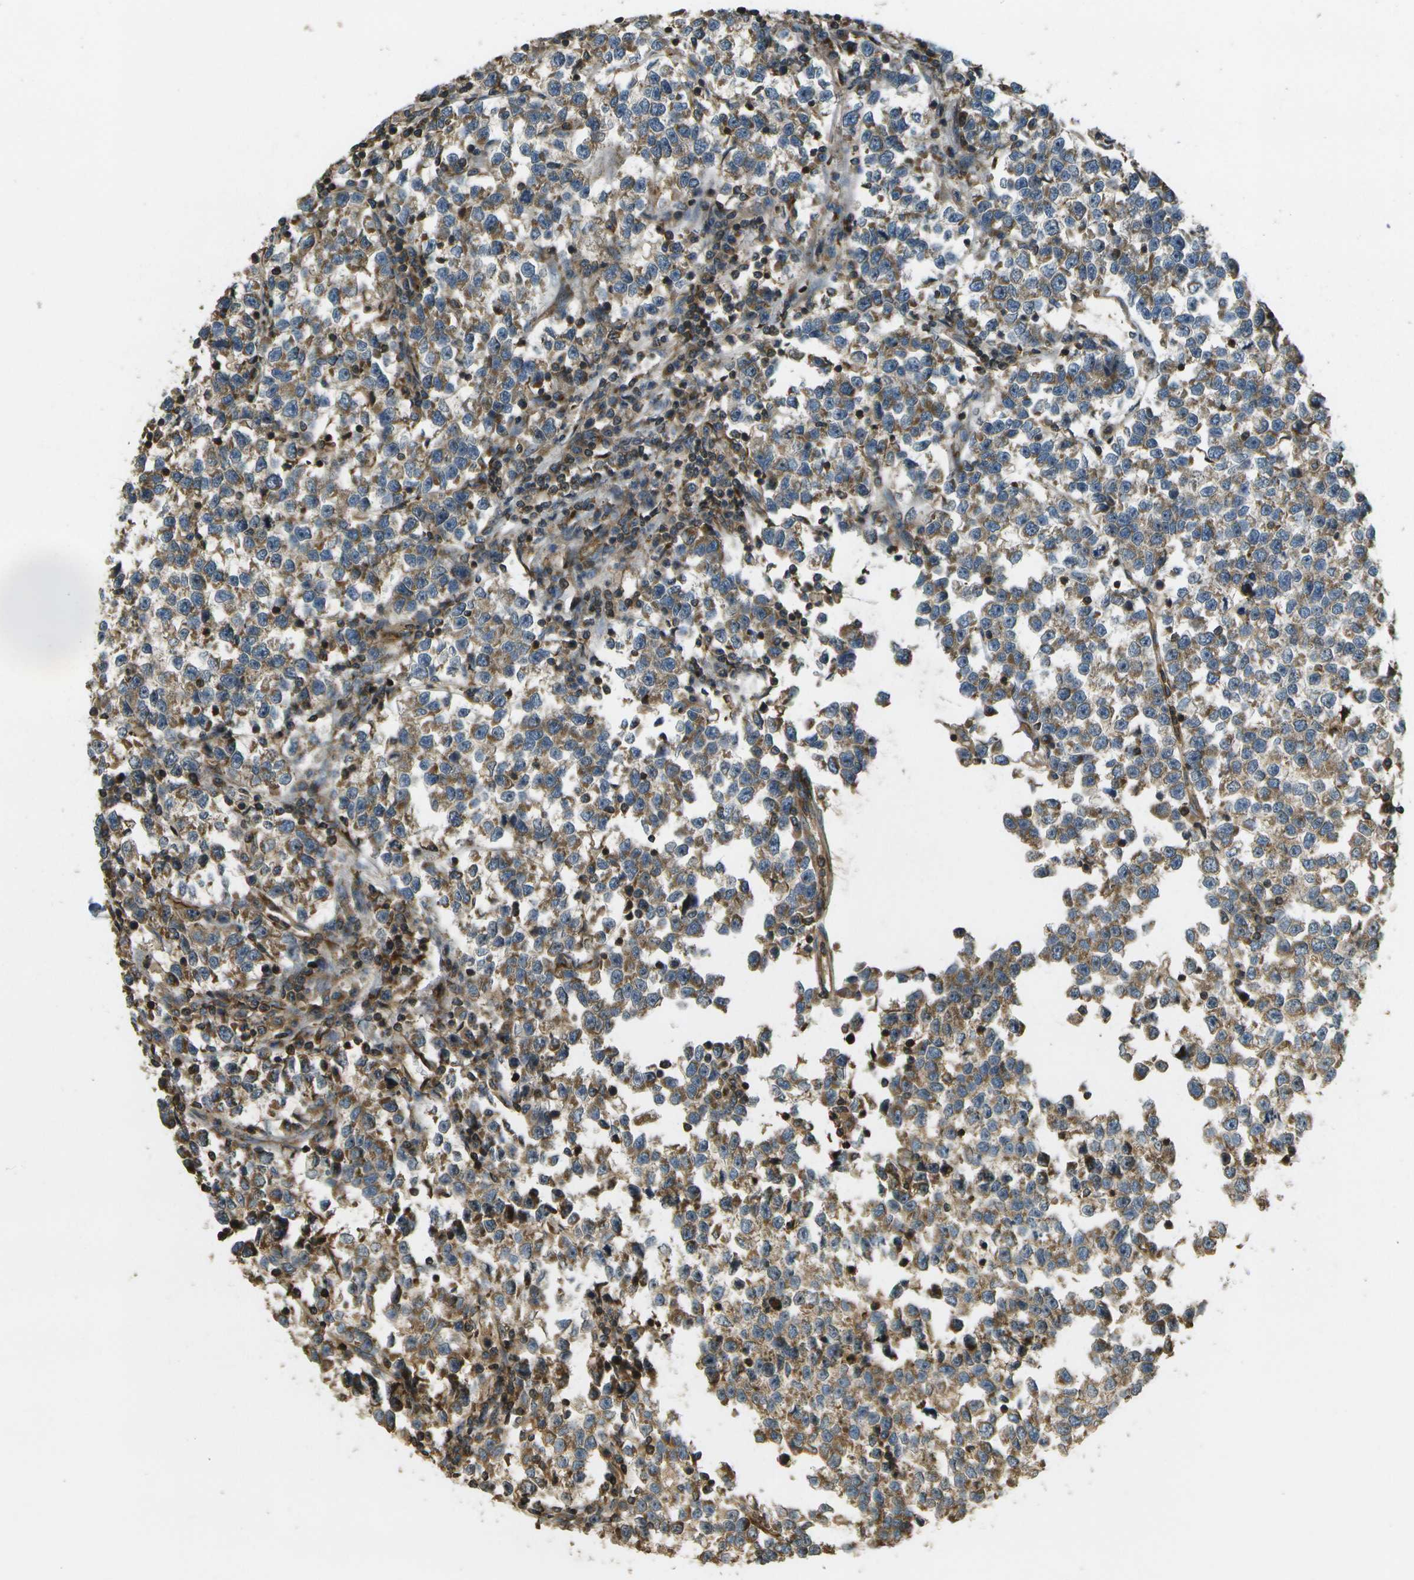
{"staining": {"intensity": "moderate", "quantity": ">75%", "location": "cytoplasmic/membranous"}, "tissue": "testis cancer", "cell_type": "Tumor cells", "image_type": "cancer", "snomed": [{"axis": "morphology", "description": "Normal tissue, NOS"}, {"axis": "morphology", "description": "Seminoma, NOS"}, {"axis": "topography", "description": "Testis"}], "caption": "Protein positivity by immunohistochemistry exhibits moderate cytoplasmic/membranous staining in approximately >75% of tumor cells in testis cancer (seminoma).", "gene": "LRP12", "patient": {"sex": "male", "age": 43}}